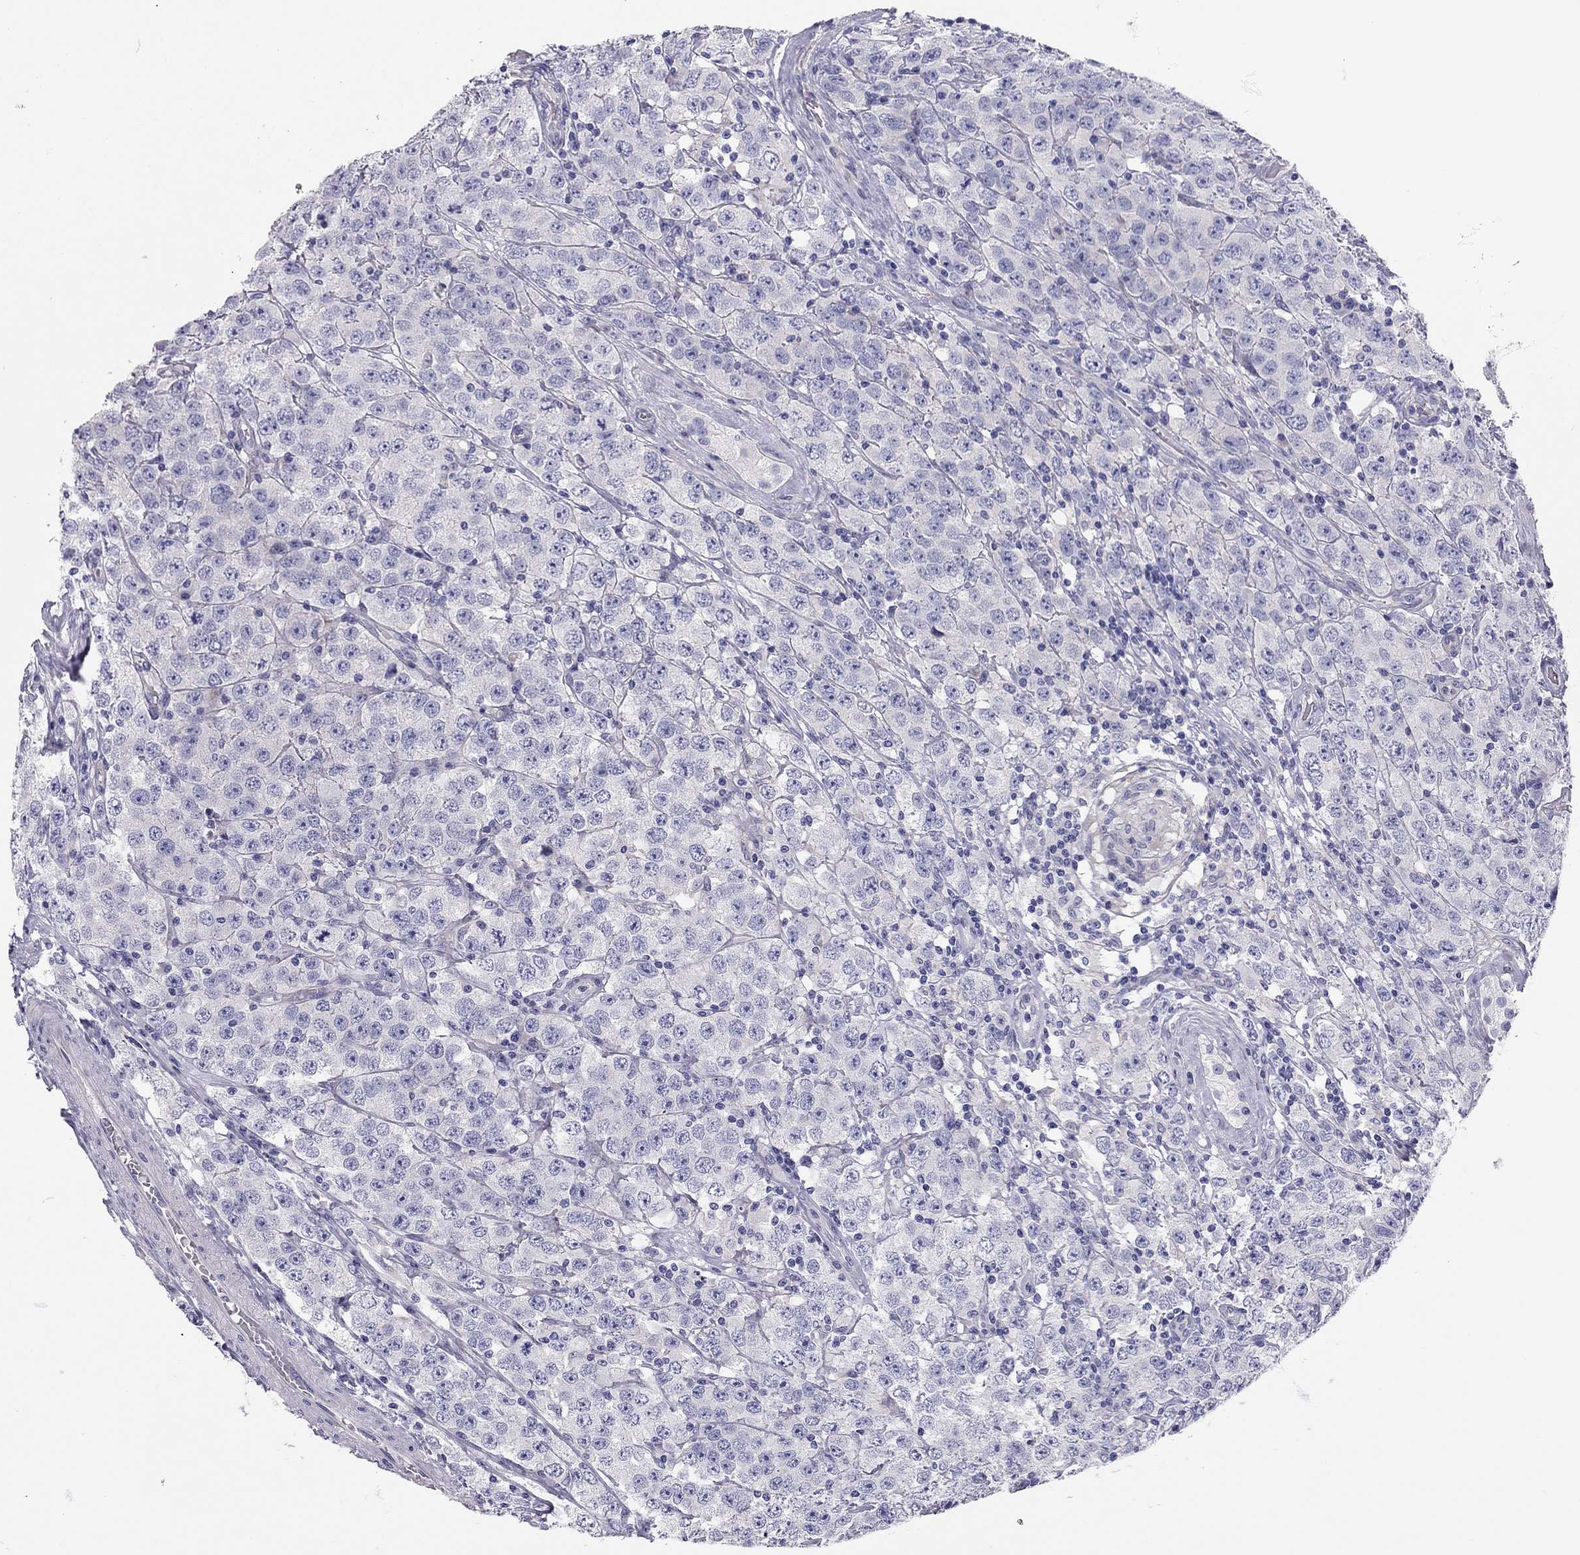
{"staining": {"intensity": "negative", "quantity": "none", "location": "none"}, "tissue": "testis cancer", "cell_type": "Tumor cells", "image_type": "cancer", "snomed": [{"axis": "morphology", "description": "Seminoma, NOS"}, {"axis": "topography", "description": "Testis"}], "caption": "Immunohistochemistry of human testis seminoma displays no expression in tumor cells.", "gene": "SCARB1", "patient": {"sex": "male", "age": 52}}